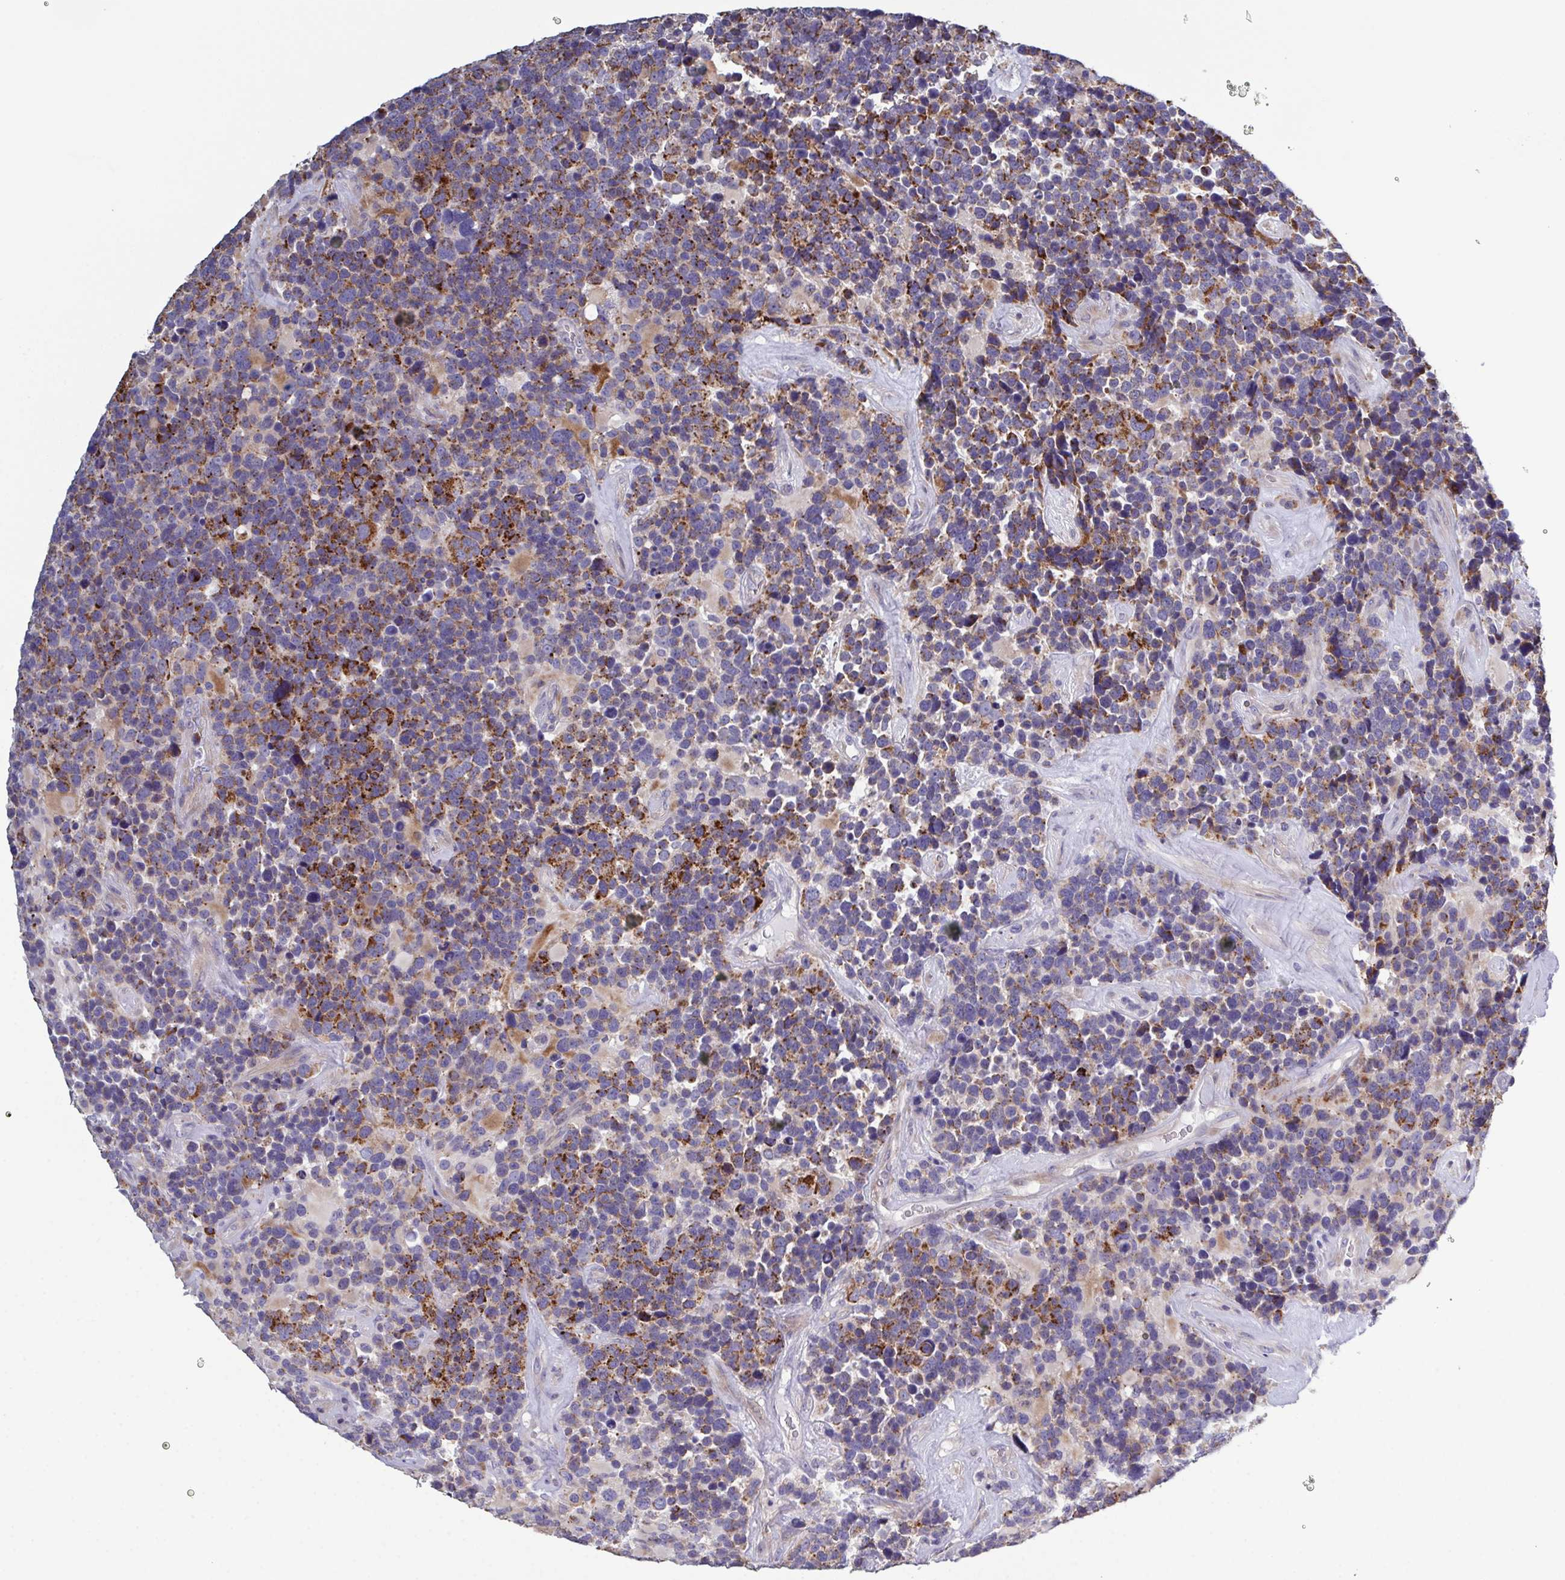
{"staining": {"intensity": "moderate", "quantity": "25%-75%", "location": "cytoplasmic/membranous"}, "tissue": "glioma", "cell_type": "Tumor cells", "image_type": "cancer", "snomed": [{"axis": "morphology", "description": "Glioma, malignant, High grade"}, {"axis": "topography", "description": "Brain"}], "caption": "The micrograph exhibits immunohistochemical staining of high-grade glioma (malignant). There is moderate cytoplasmic/membranous expression is seen in about 25%-75% of tumor cells. (Brightfield microscopy of DAB IHC at high magnification).", "gene": "GLDC", "patient": {"sex": "male", "age": 33}}